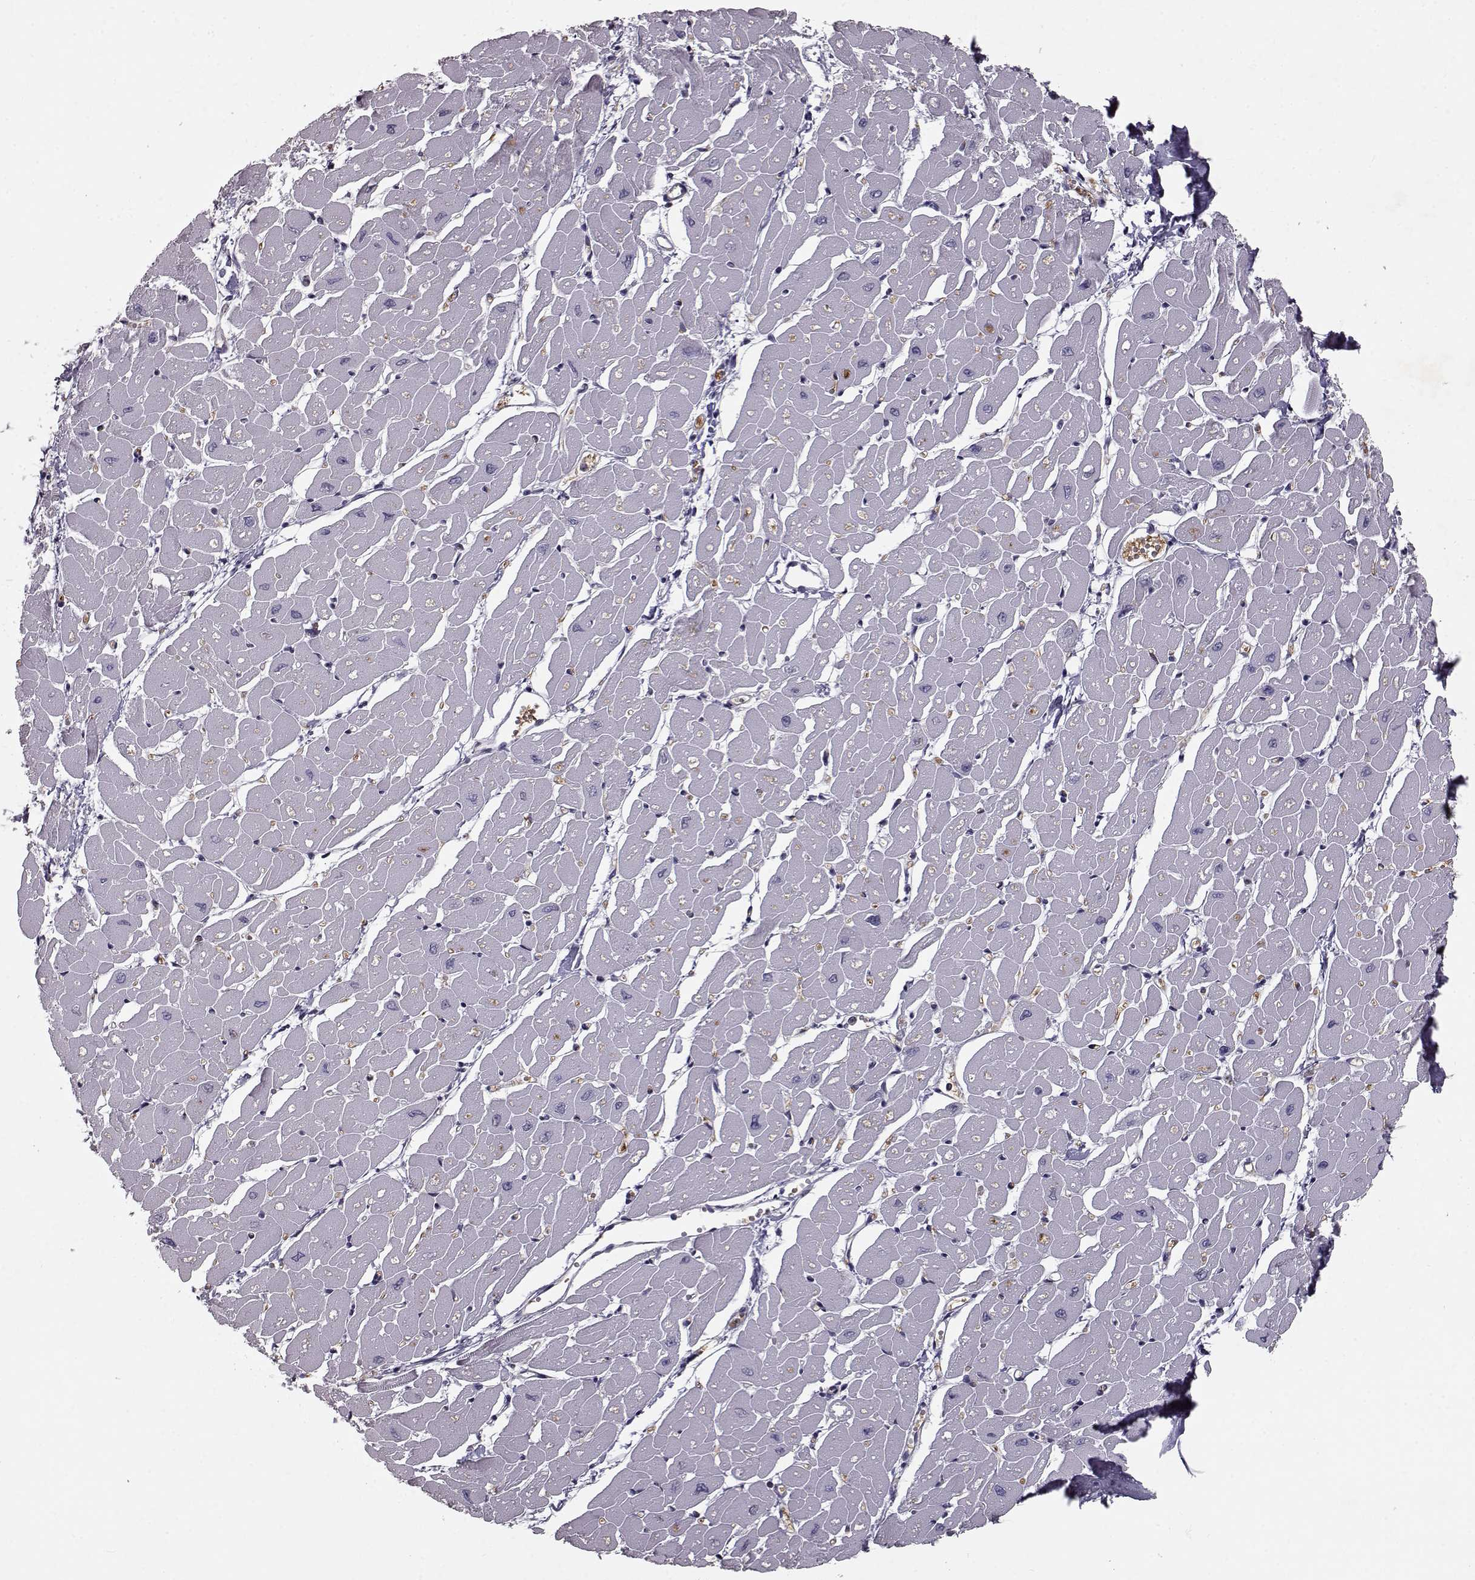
{"staining": {"intensity": "negative", "quantity": "none", "location": "none"}, "tissue": "heart muscle", "cell_type": "Cardiomyocytes", "image_type": "normal", "snomed": [{"axis": "morphology", "description": "Normal tissue, NOS"}, {"axis": "topography", "description": "Heart"}], "caption": "Cardiomyocytes are negative for brown protein staining in unremarkable heart muscle. The staining was performed using DAB to visualize the protein expression in brown, while the nuclei were stained in blue with hematoxylin (Magnification: 20x).", "gene": "RANBP1", "patient": {"sex": "male", "age": 57}}